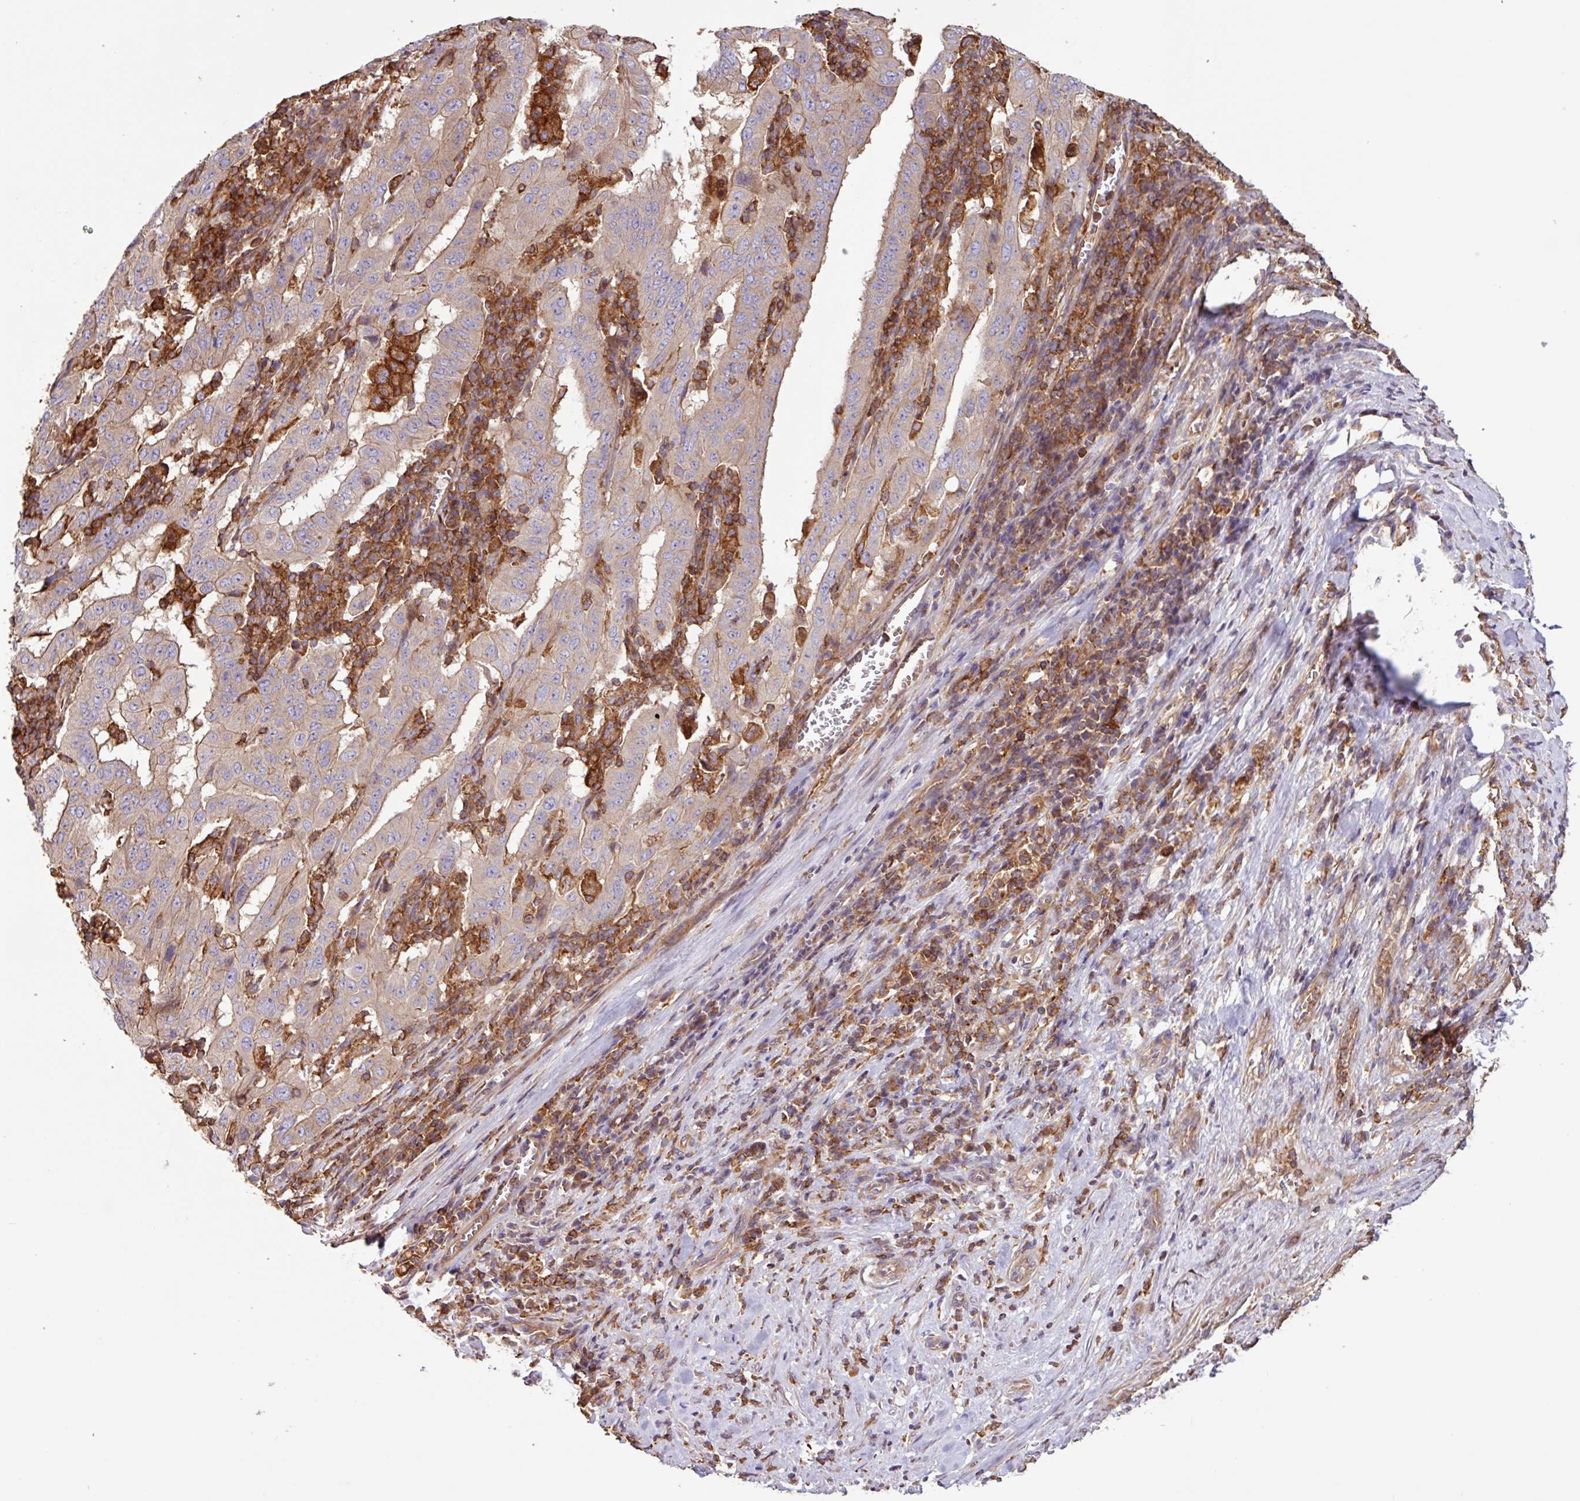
{"staining": {"intensity": "moderate", "quantity": ">75%", "location": "cytoplasmic/membranous"}, "tissue": "pancreatic cancer", "cell_type": "Tumor cells", "image_type": "cancer", "snomed": [{"axis": "morphology", "description": "Adenocarcinoma, NOS"}, {"axis": "topography", "description": "Pancreas"}], "caption": "Adenocarcinoma (pancreatic) was stained to show a protein in brown. There is medium levels of moderate cytoplasmic/membranous positivity in approximately >75% of tumor cells. (Brightfield microscopy of DAB IHC at high magnification).", "gene": "ACTR3", "patient": {"sex": "male", "age": 63}}